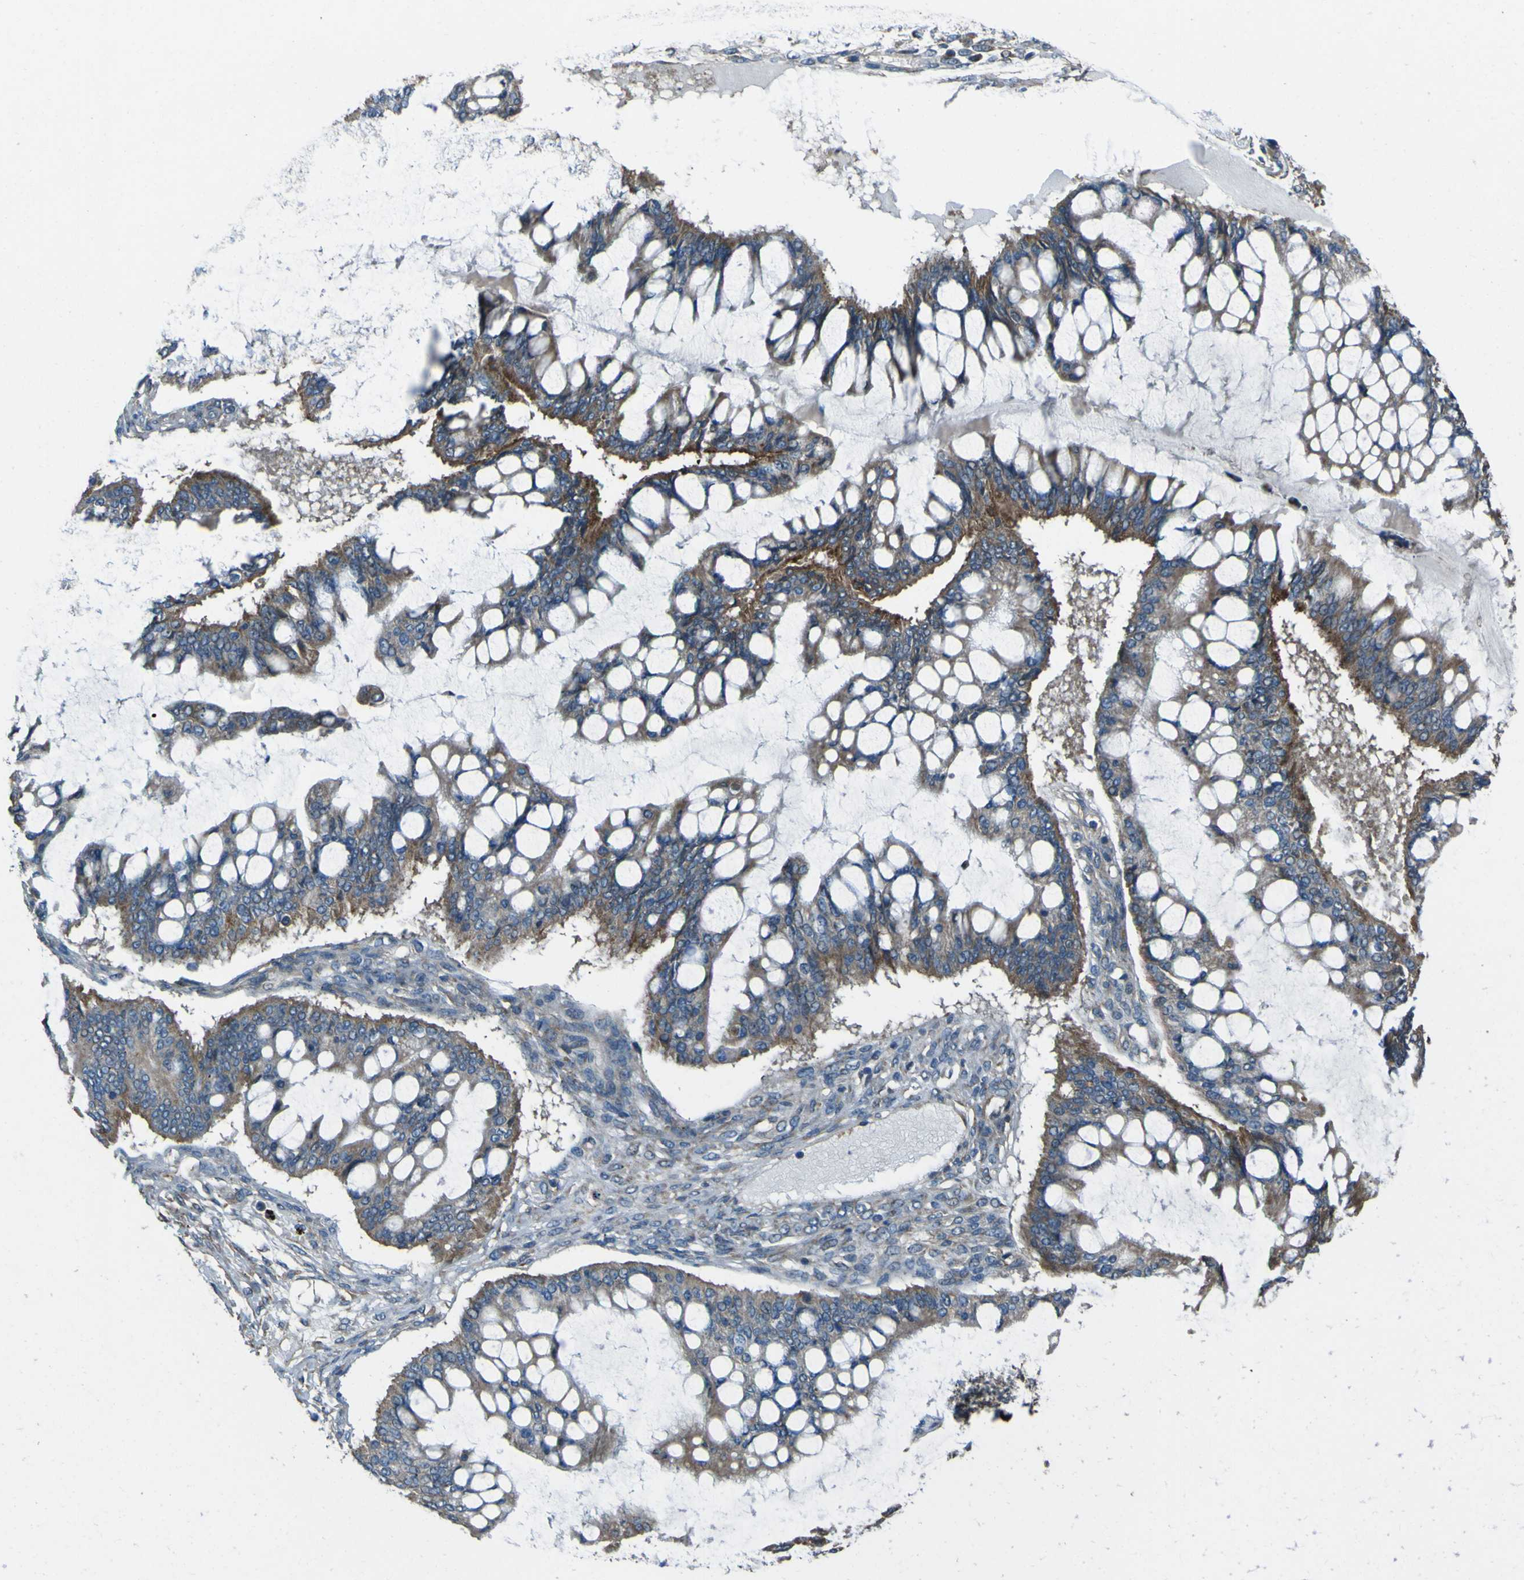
{"staining": {"intensity": "moderate", "quantity": ">75%", "location": "cytoplasmic/membranous"}, "tissue": "ovarian cancer", "cell_type": "Tumor cells", "image_type": "cancer", "snomed": [{"axis": "morphology", "description": "Cystadenocarcinoma, mucinous, NOS"}, {"axis": "topography", "description": "Ovary"}], "caption": "DAB immunohistochemical staining of human ovarian mucinous cystadenocarcinoma reveals moderate cytoplasmic/membranous protein staining in approximately >75% of tumor cells.", "gene": "NAALADL2", "patient": {"sex": "female", "age": 73}}